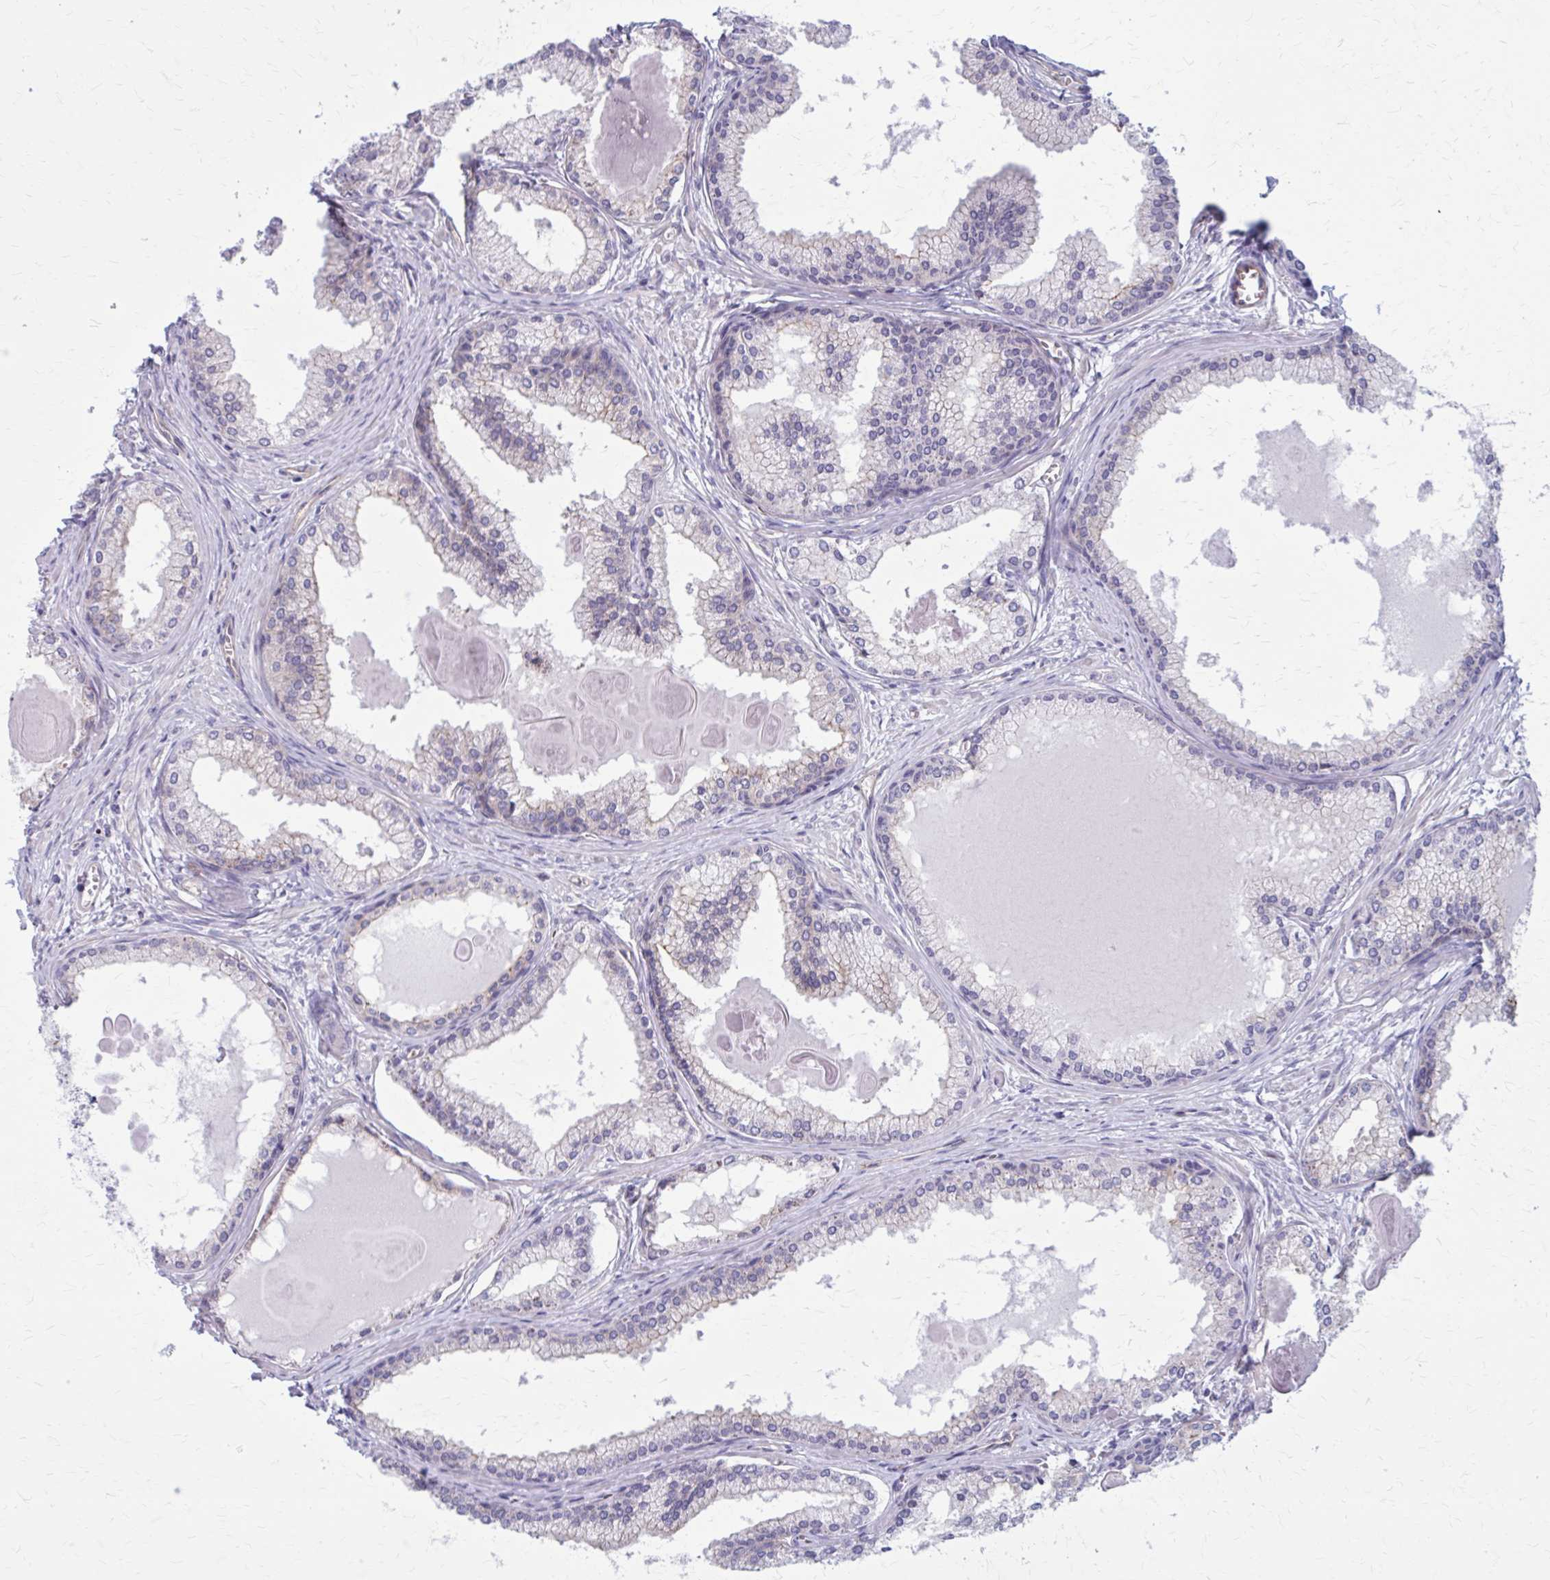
{"staining": {"intensity": "negative", "quantity": "none", "location": "none"}, "tissue": "prostate cancer", "cell_type": "Tumor cells", "image_type": "cancer", "snomed": [{"axis": "morphology", "description": "Adenocarcinoma, High grade"}, {"axis": "topography", "description": "Prostate"}], "caption": "Immunohistochemistry (IHC) micrograph of human high-grade adenocarcinoma (prostate) stained for a protein (brown), which demonstrates no staining in tumor cells. Nuclei are stained in blue.", "gene": "ZDHHC7", "patient": {"sex": "male", "age": 68}}